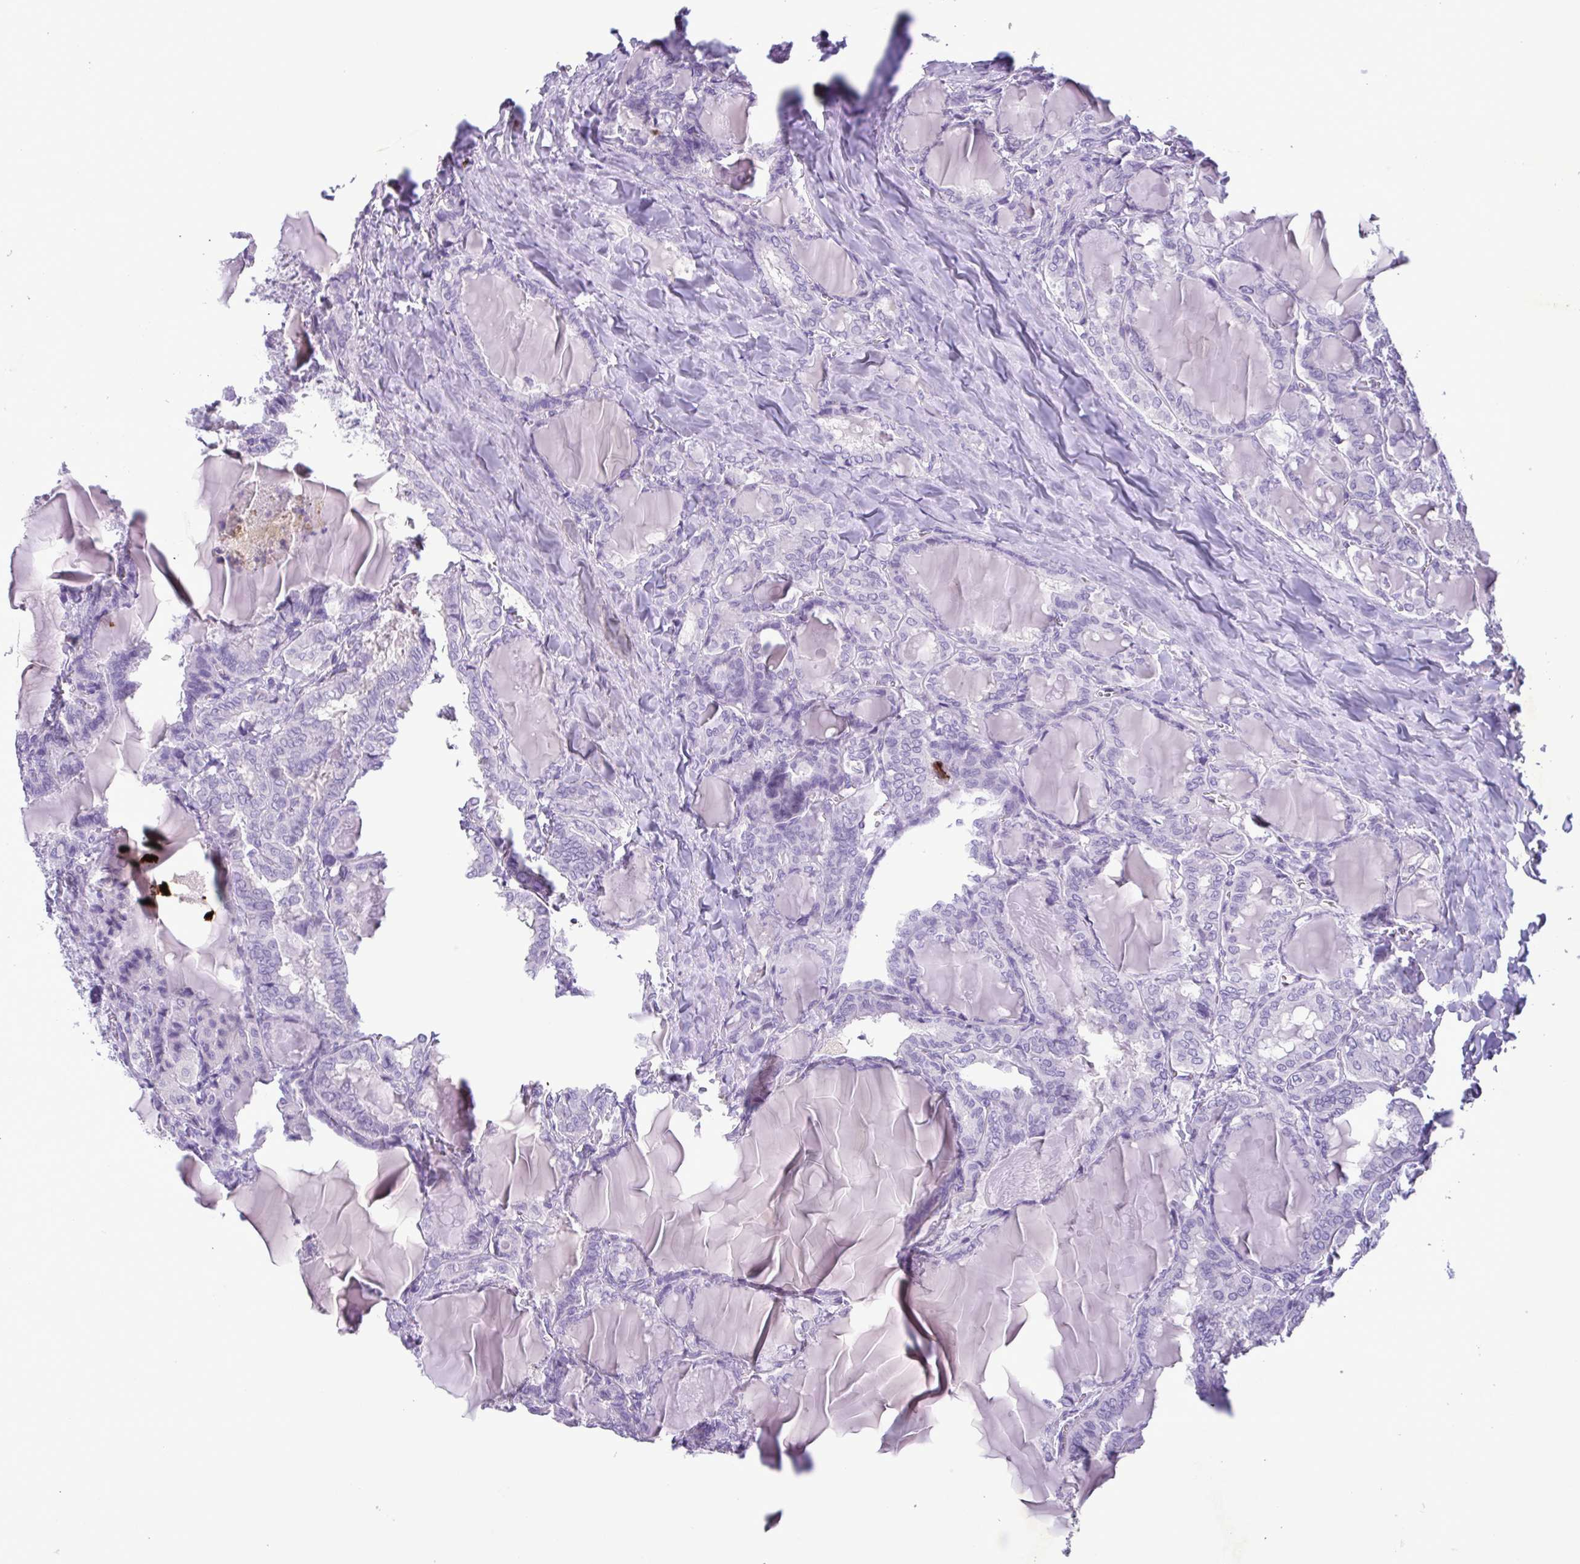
{"staining": {"intensity": "negative", "quantity": "none", "location": "none"}, "tissue": "thyroid cancer", "cell_type": "Tumor cells", "image_type": "cancer", "snomed": [{"axis": "morphology", "description": "Papillary adenocarcinoma, NOS"}, {"axis": "topography", "description": "Thyroid gland"}], "caption": "The photomicrograph shows no staining of tumor cells in papillary adenocarcinoma (thyroid). (Stains: DAB IHC with hematoxylin counter stain, Microscopy: brightfield microscopy at high magnification).", "gene": "INAFM1", "patient": {"sex": "female", "age": 46}}